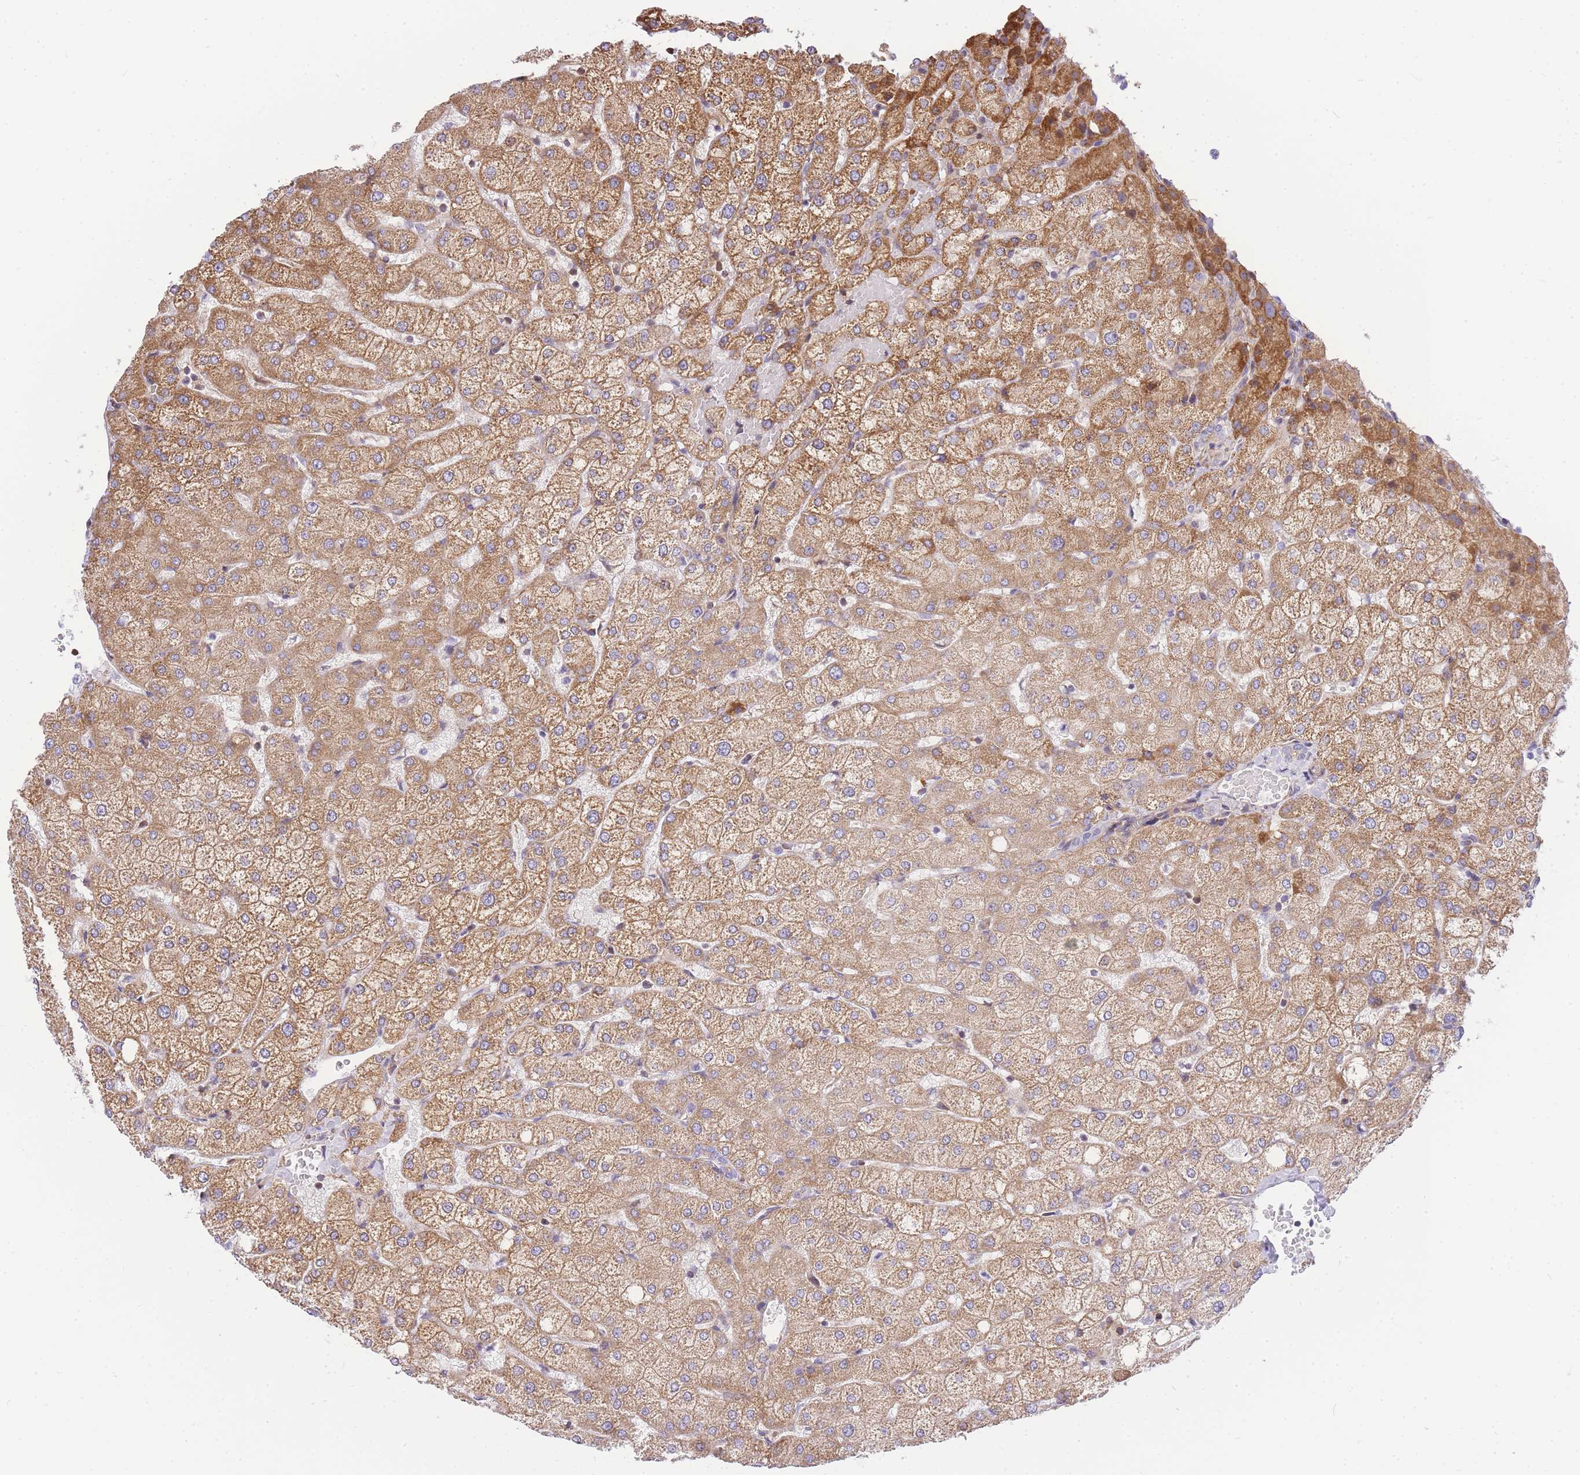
{"staining": {"intensity": "negative", "quantity": "none", "location": "none"}, "tissue": "liver", "cell_type": "Cholangiocytes", "image_type": "normal", "snomed": [{"axis": "morphology", "description": "Normal tissue, NOS"}, {"axis": "topography", "description": "Liver"}], "caption": "High power microscopy micrograph of an immunohistochemistry histopathology image of normal liver, revealing no significant expression in cholangiocytes.", "gene": "S100PBP", "patient": {"sex": "female", "age": 54}}